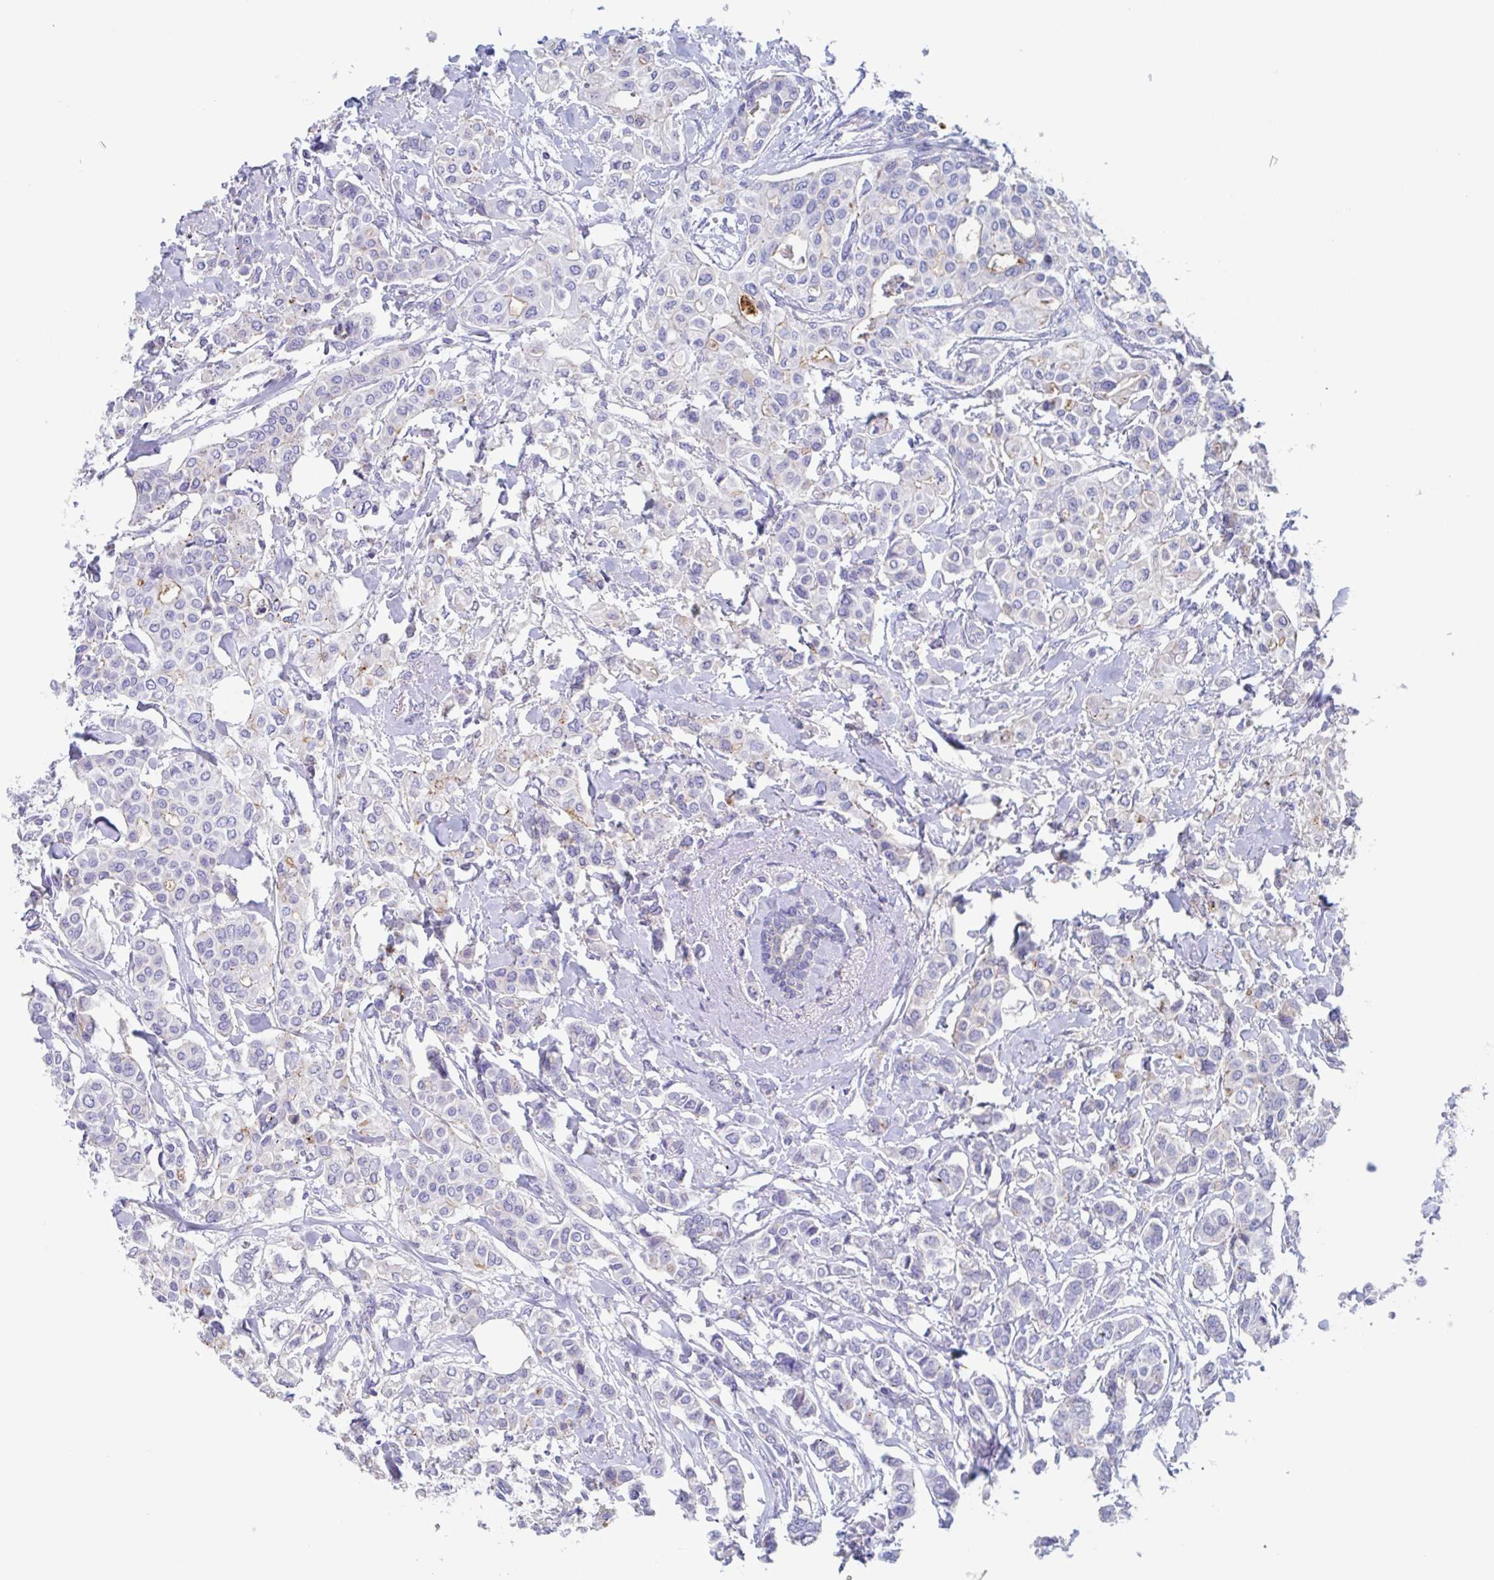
{"staining": {"intensity": "negative", "quantity": "none", "location": "none"}, "tissue": "breast cancer", "cell_type": "Tumor cells", "image_type": "cancer", "snomed": [{"axis": "morphology", "description": "Lobular carcinoma"}, {"axis": "topography", "description": "Breast"}], "caption": "Immunohistochemical staining of lobular carcinoma (breast) displays no significant expression in tumor cells.", "gene": "CHMP5", "patient": {"sex": "female", "age": 51}}